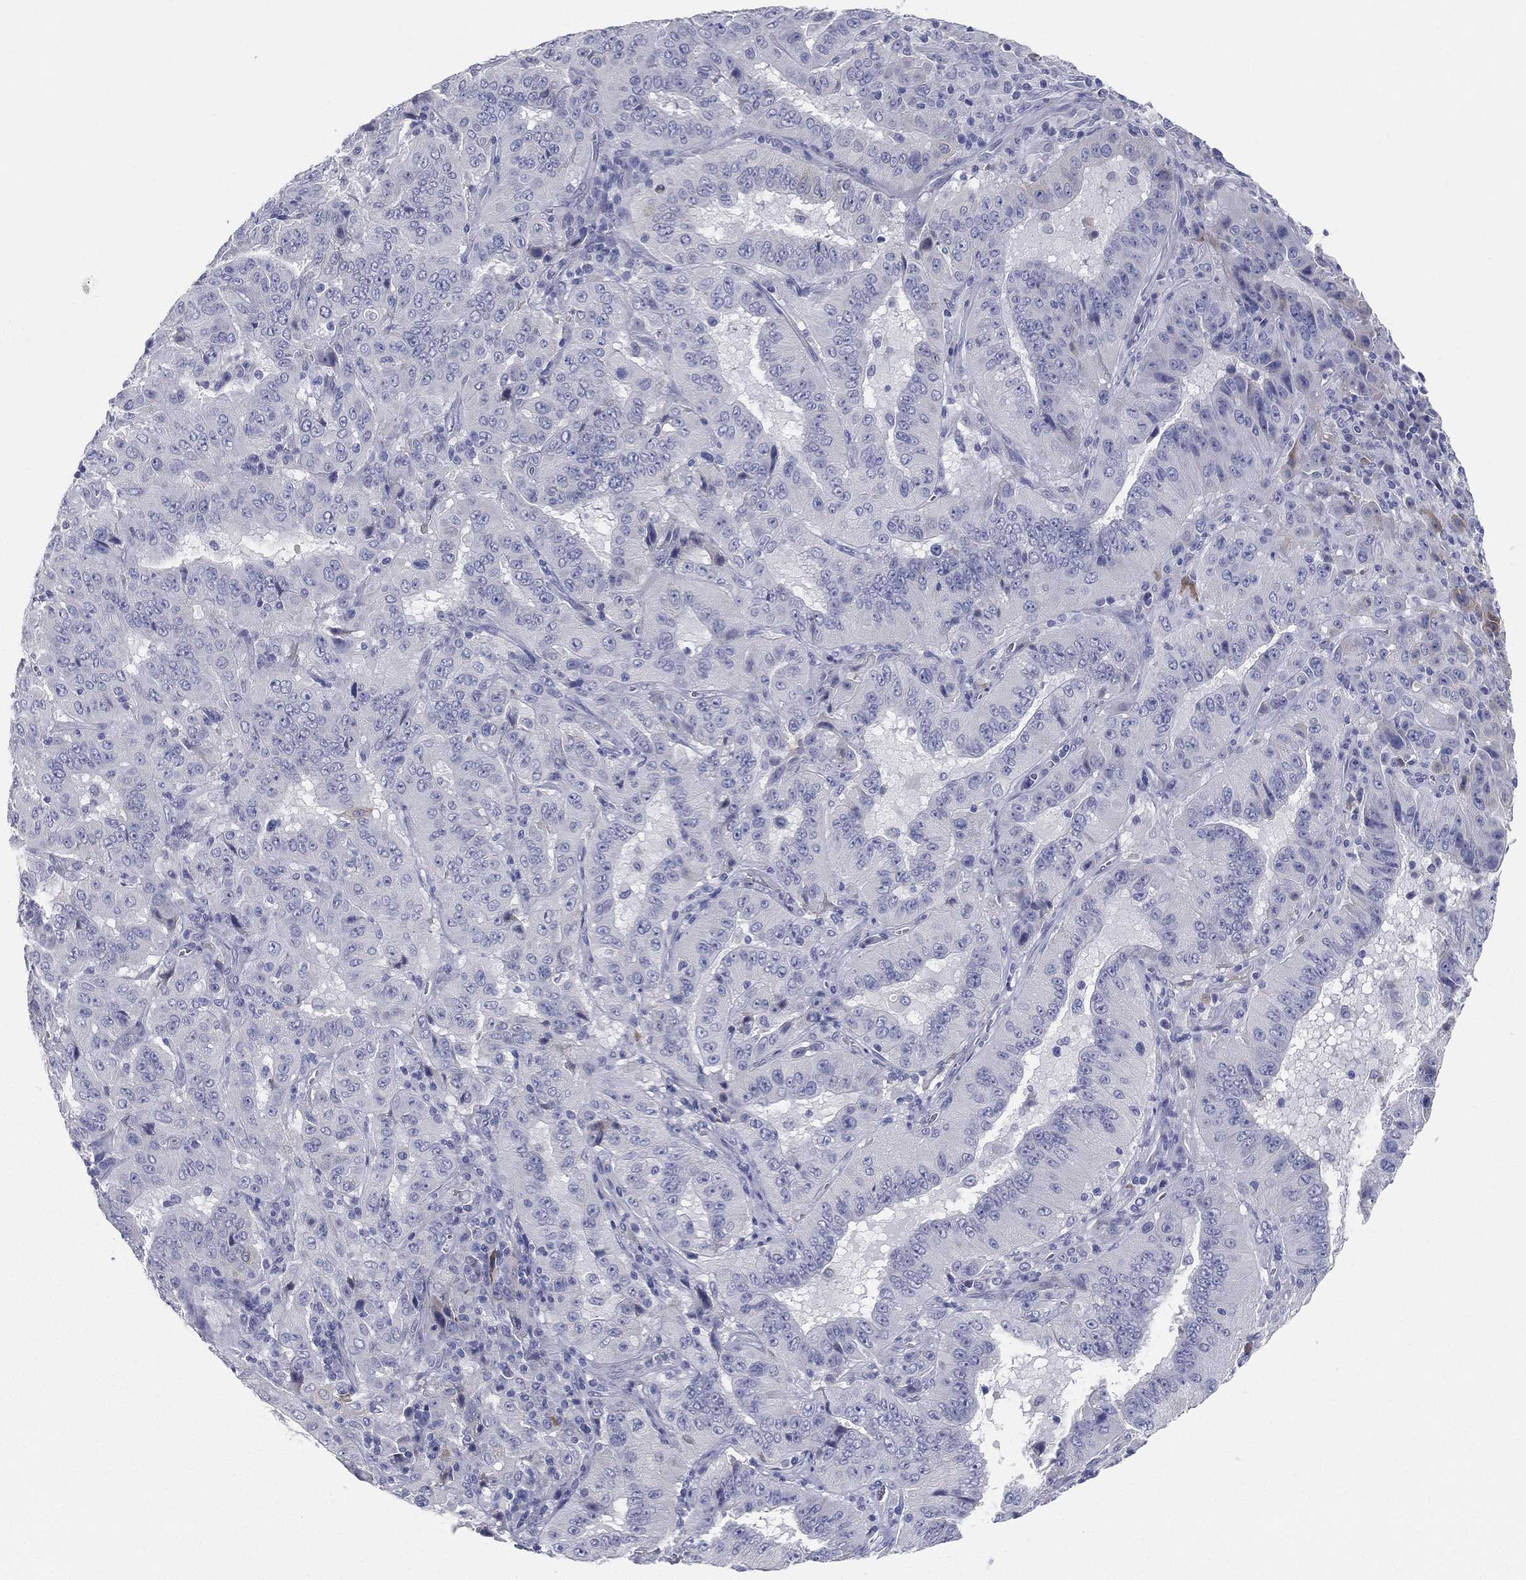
{"staining": {"intensity": "negative", "quantity": "none", "location": "none"}, "tissue": "pancreatic cancer", "cell_type": "Tumor cells", "image_type": "cancer", "snomed": [{"axis": "morphology", "description": "Adenocarcinoma, NOS"}, {"axis": "topography", "description": "Pancreas"}], "caption": "Pancreatic adenocarcinoma stained for a protein using IHC displays no expression tumor cells.", "gene": "STS", "patient": {"sex": "male", "age": 63}}